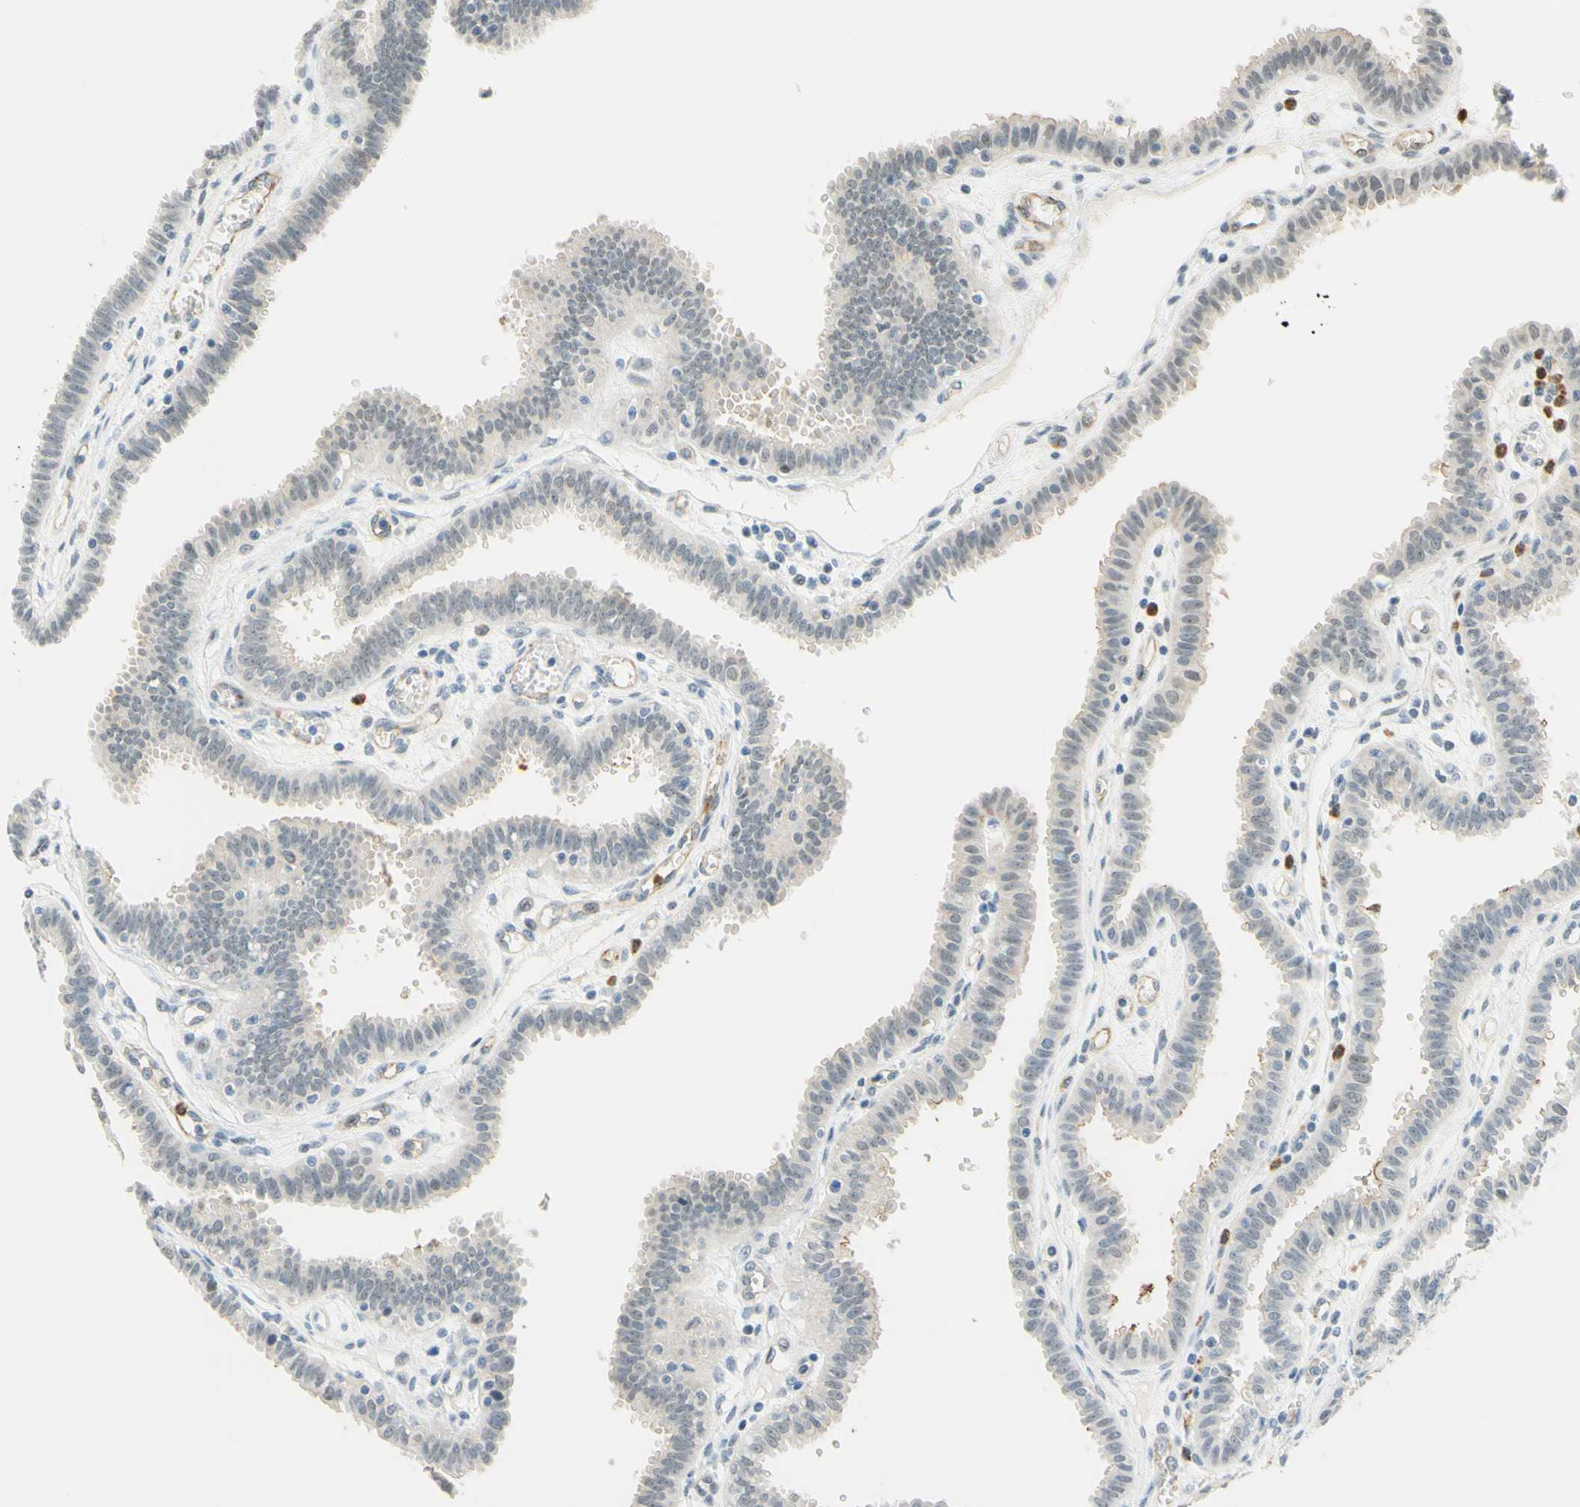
{"staining": {"intensity": "weak", "quantity": "<25%", "location": "cytoplasmic/membranous"}, "tissue": "fallopian tube", "cell_type": "Glandular cells", "image_type": "normal", "snomed": [{"axis": "morphology", "description": "Normal tissue, NOS"}, {"axis": "topography", "description": "Fallopian tube"}], "caption": "Human fallopian tube stained for a protein using immunohistochemistry shows no expression in glandular cells.", "gene": "TREM2", "patient": {"sex": "female", "age": 32}}